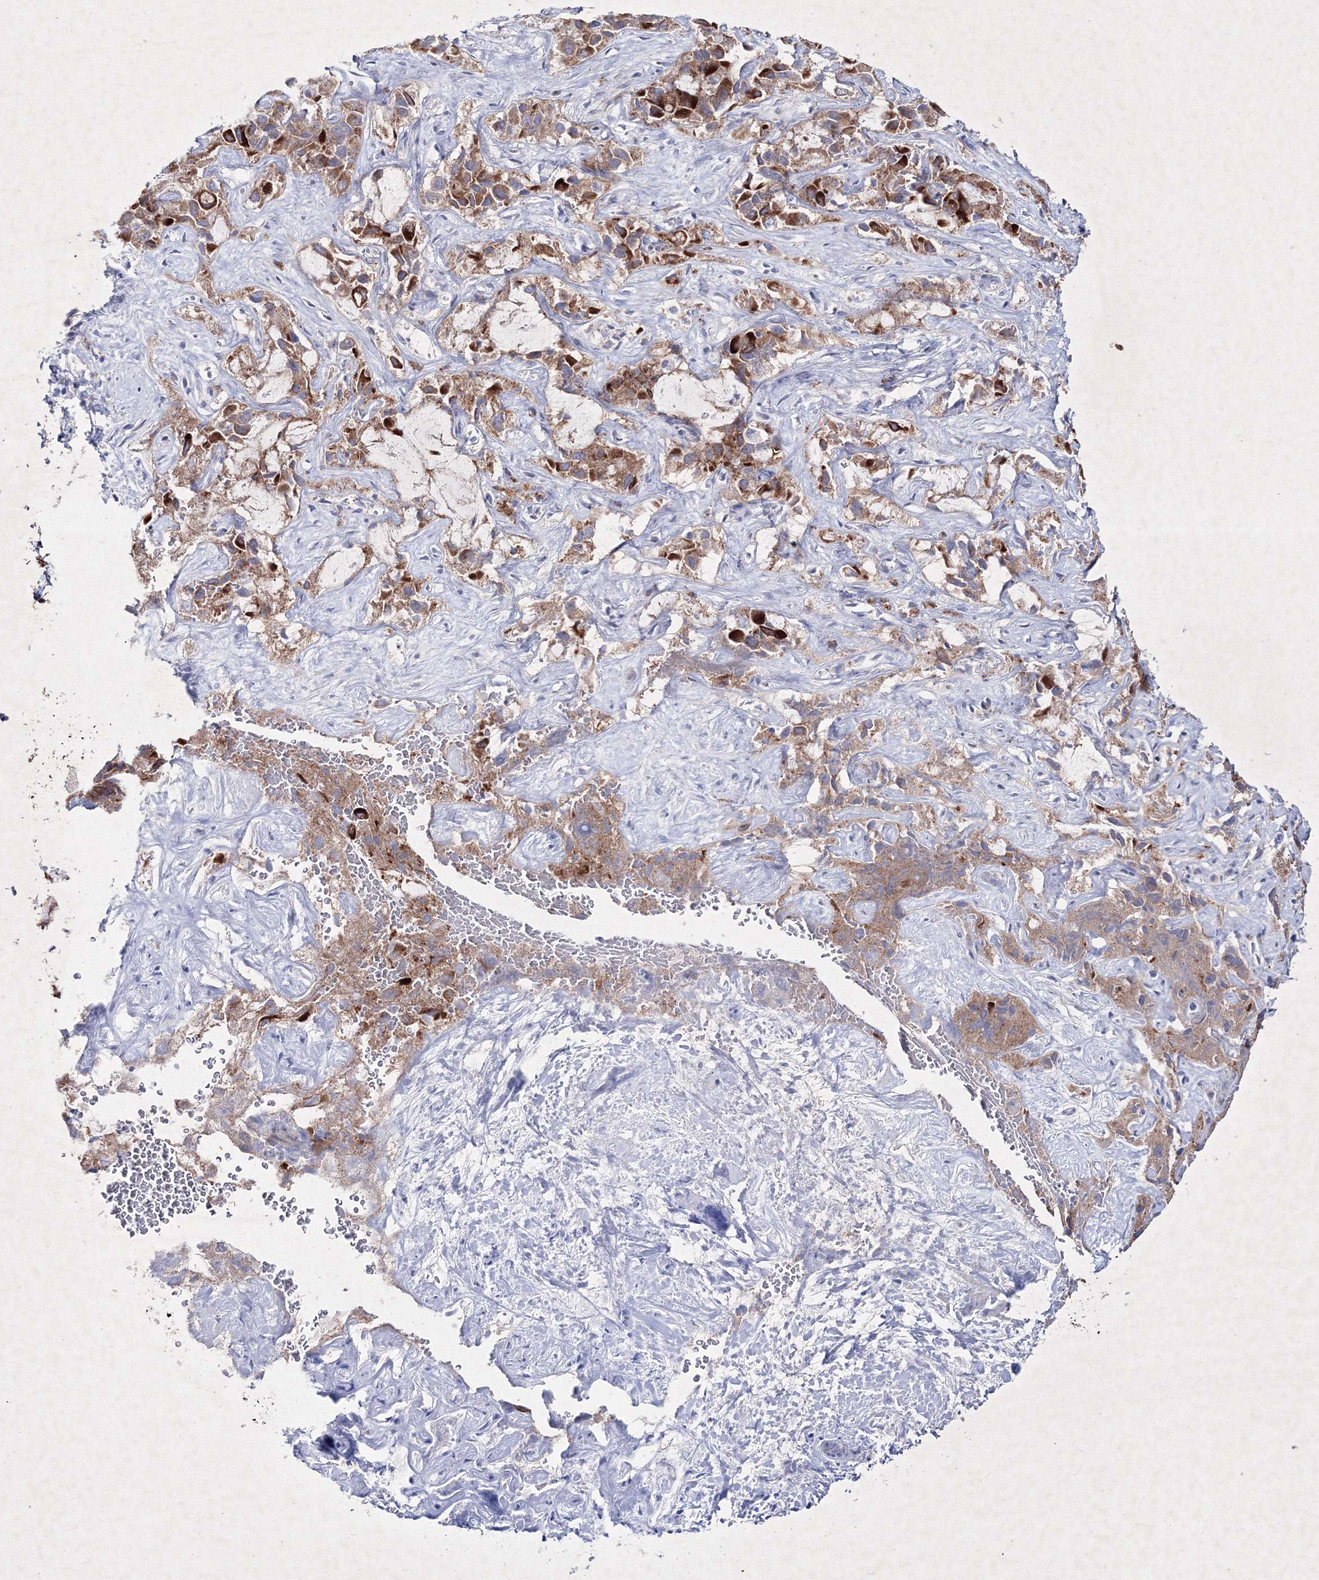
{"staining": {"intensity": "strong", "quantity": ">75%", "location": "cytoplasmic/membranous"}, "tissue": "liver cancer", "cell_type": "Tumor cells", "image_type": "cancer", "snomed": [{"axis": "morphology", "description": "Cholangiocarcinoma"}, {"axis": "topography", "description": "Liver"}], "caption": "Immunohistochemistry (IHC) of human liver cancer (cholangiocarcinoma) displays high levels of strong cytoplasmic/membranous positivity in approximately >75% of tumor cells.", "gene": "SMIM29", "patient": {"sex": "female", "age": 52}}